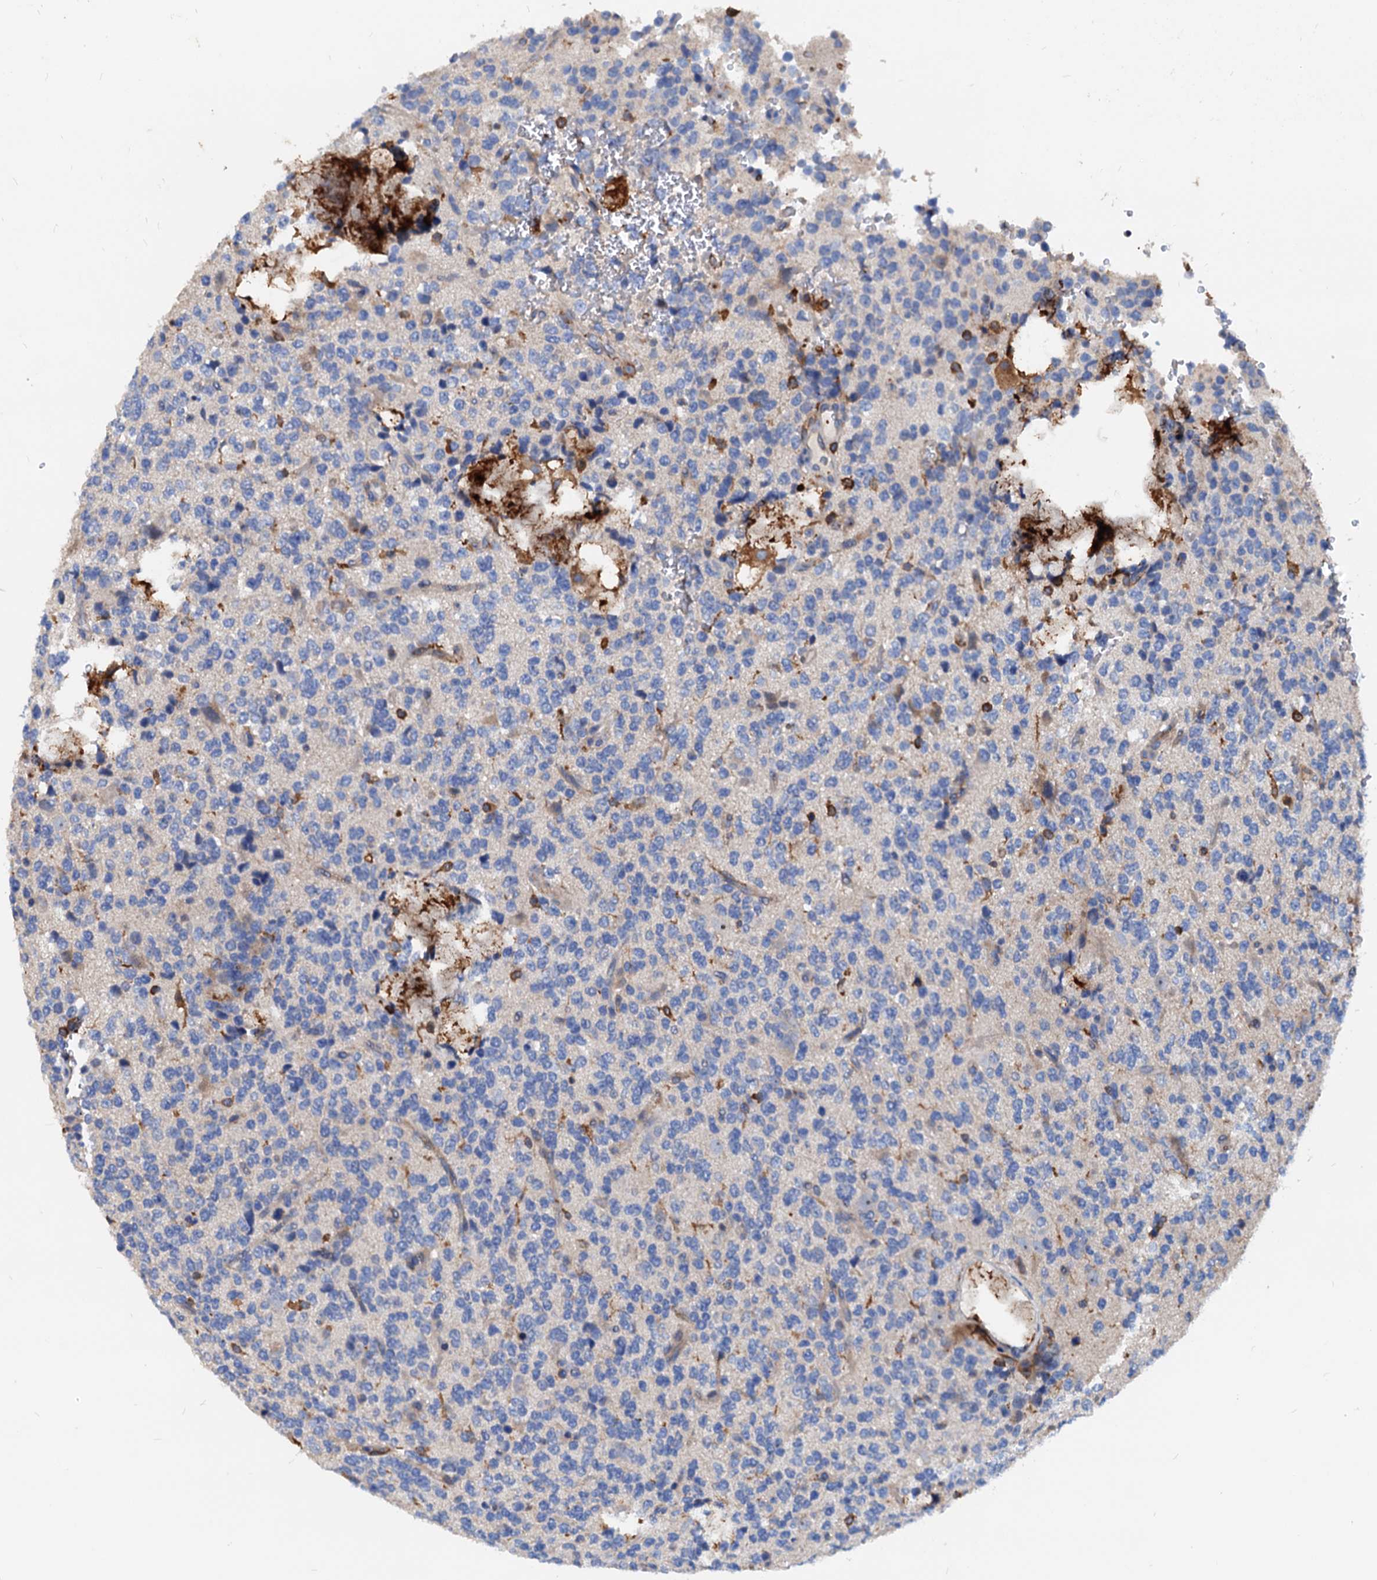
{"staining": {"intensity": "negative", "quantity": "none", "location": "none"}, "tissue": "glioma", "cell_type": "Tumor cells", "image_type": "cancer", "snomed": [{"axis": "morphology", "description": "Glioma, malignant, High grade"}, {"axis": "topography", "description": "Brain"}], "caption": "Immunohistochemical staining of human malignant glioma (high-grade) displays no significant staining in tumor cells.", "gene": "LCP2", "patient": {"sex": "female", "age": 62}}